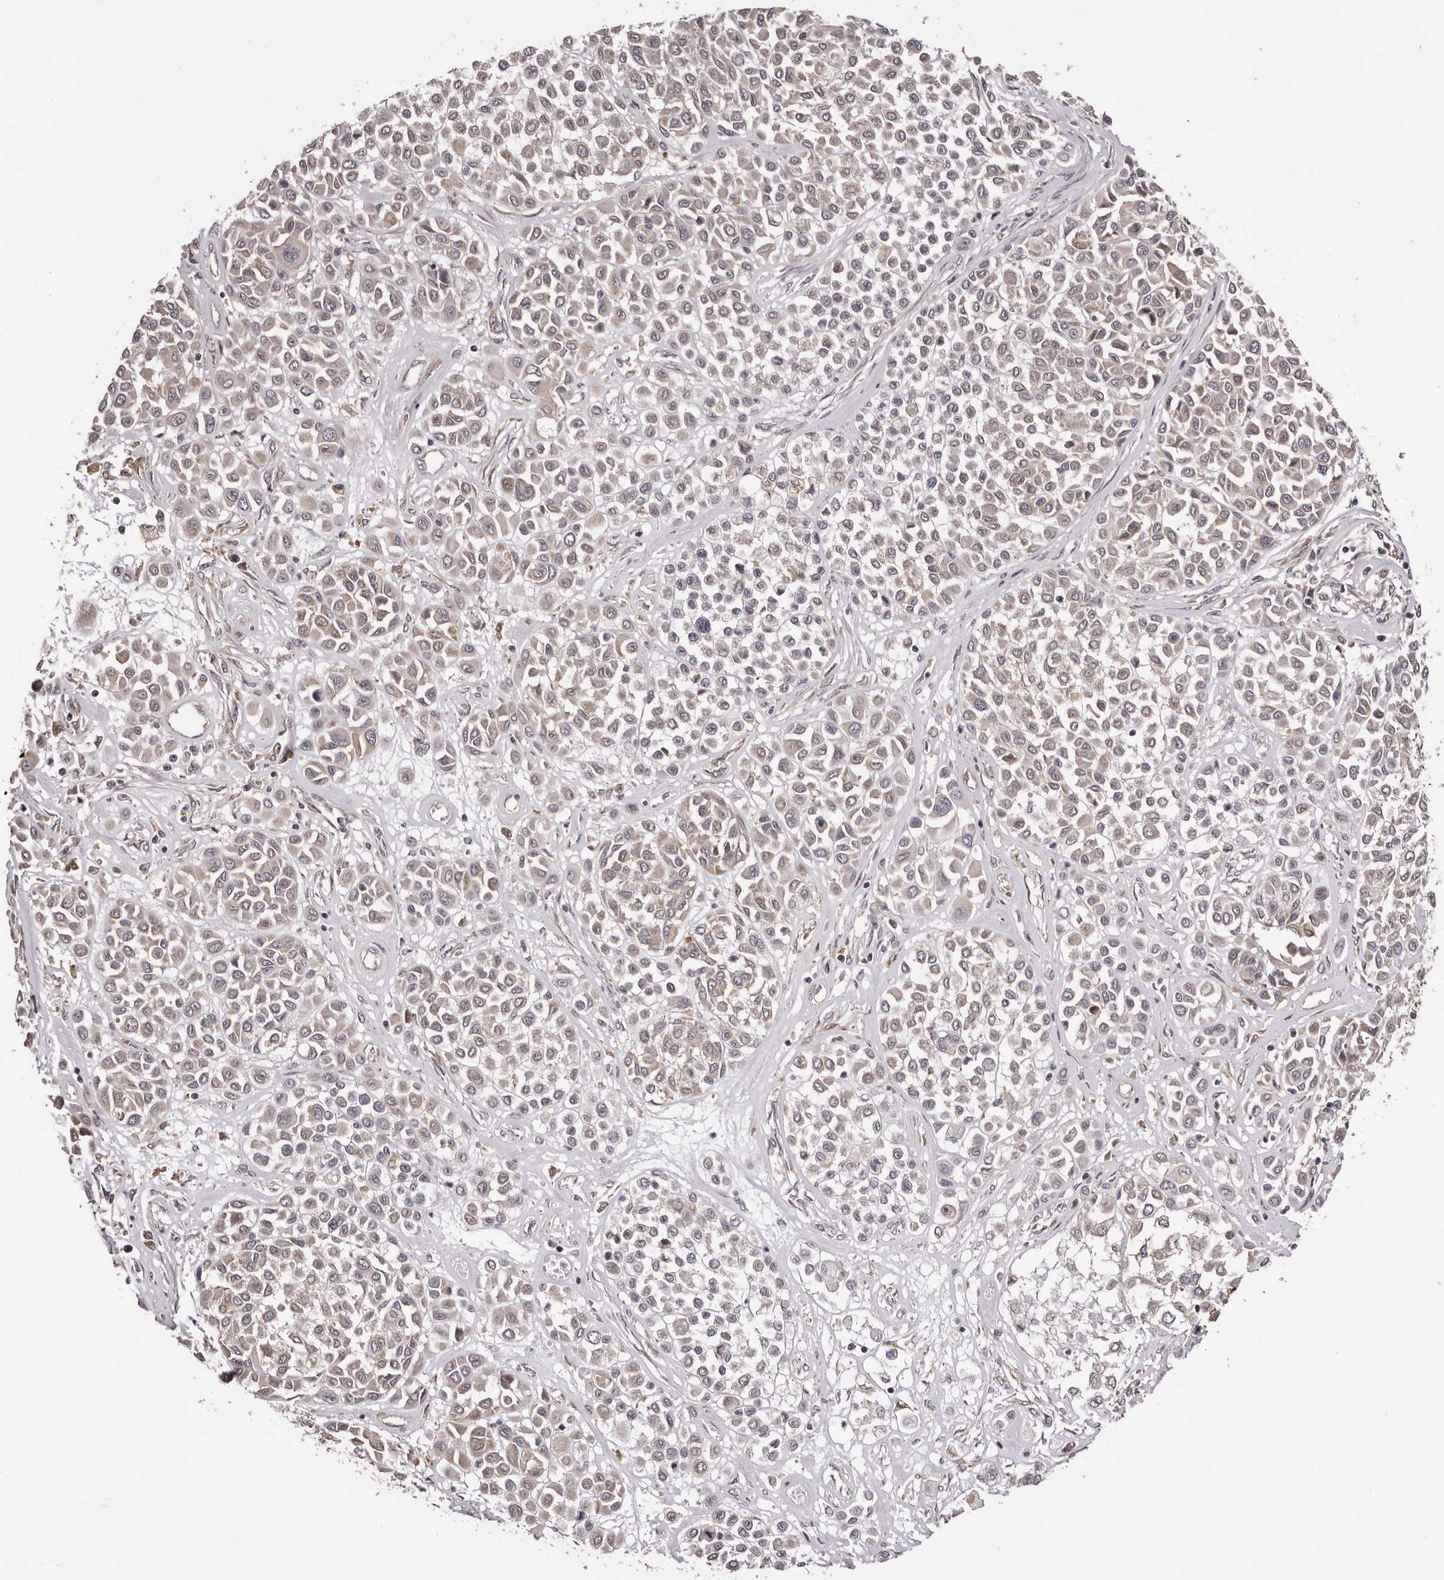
{"staining": {"intensity": "weak", "quantity": "<25%", "location": "cytoplasmic/membranous"}, "tissue": "melanoma", "cell_type": "Tumor cells", "image_type": "cancer", "snomed": [{"axis": "morphology", "description": "Malignant melanoma, Metastatic site"}, {"axis": "topography", "description": "Soft tissue"}], "caption": "High power microscopy micrograph of an IHC micrograph of malignant melanoma (metastatic site), revealing no significant expression in tumor cells.", "gene": "NOL12", "patient": {"sex": "male", "age": 41}}